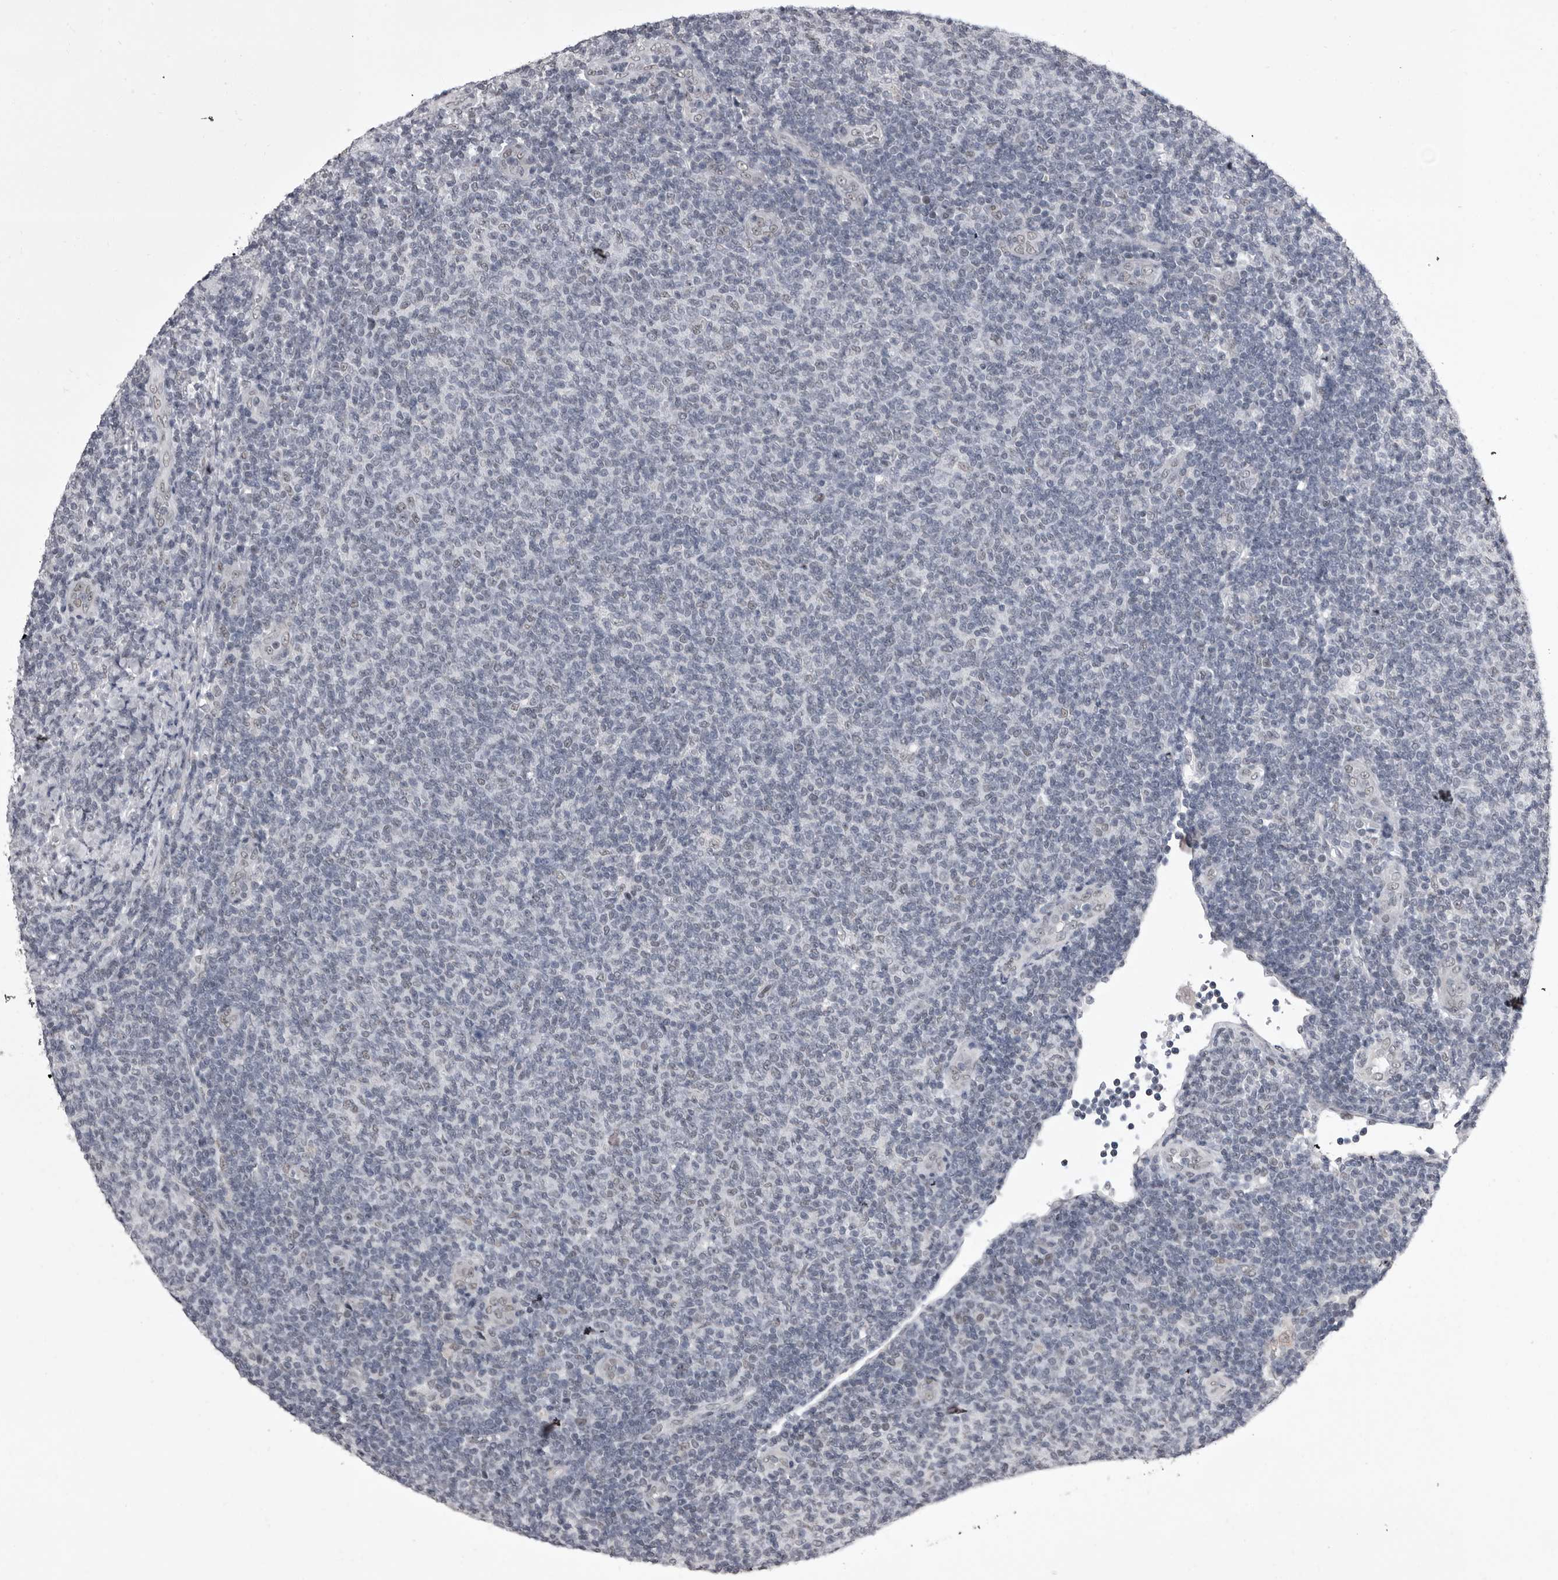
{"staining": {"intensity": "negative", "quantity": "none", "location": "none"}, "tissue": "lymphoma", "cell_type": "Tumor cells", "image_type": "cancer", "snomed": [{"axis": "morphology", "description": "Malignant lymphoma, non-Hodgkin's type, Low grade"}, {"axis": "topography", "description": "Lymph node"}], "caption": "This micrograph is of malignant lymphoma, non-Hodgkin's type (low-grade) stained with immunohistochemistry (IHC) to label a protein in brown with the nuclei are counter-stained blue. There is no positivity in tumor cells.", "gene": "PRPF3", "patient": {"sex": "male", "age": 66}}